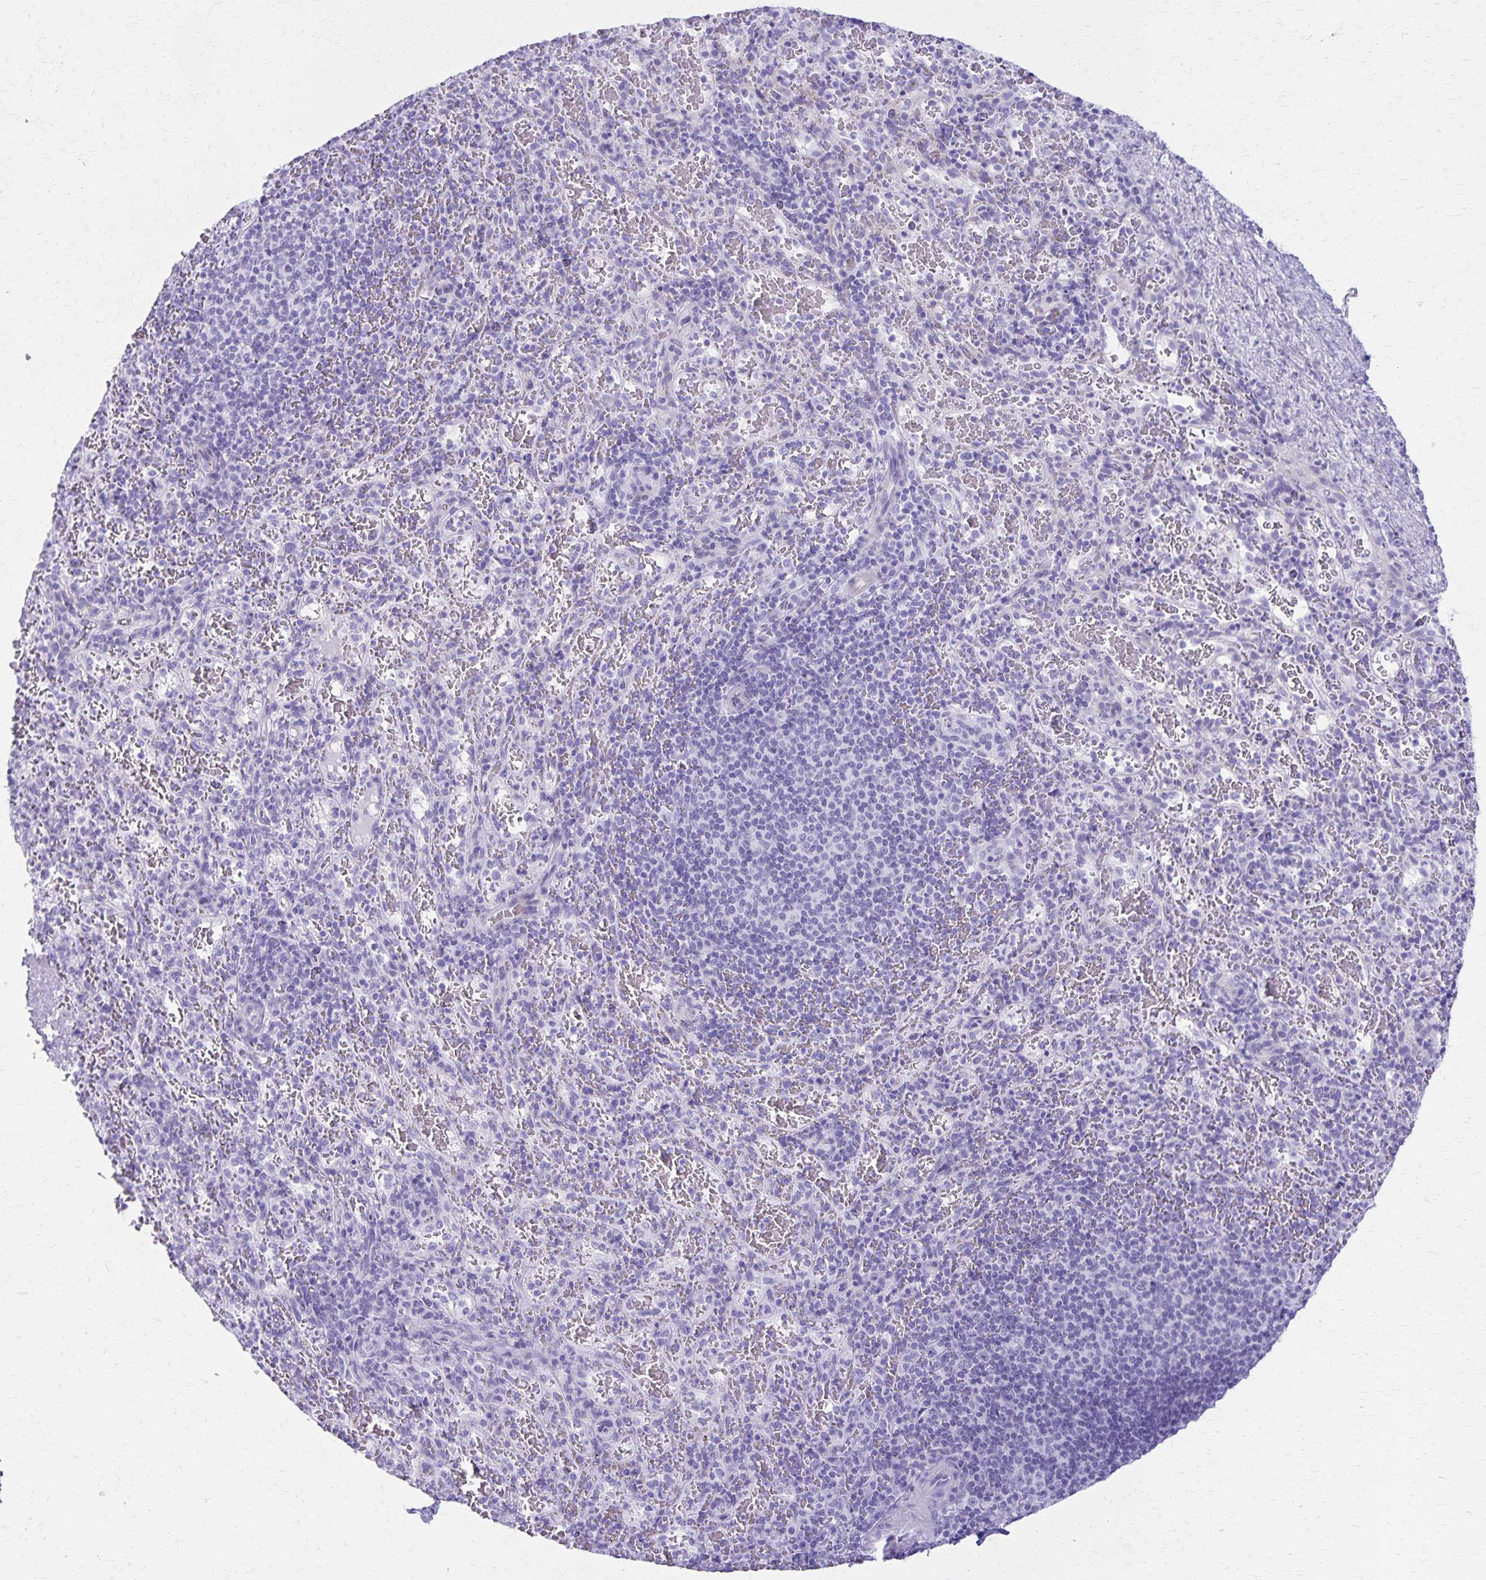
{"staining": {"intensity": "negative", "quantity": "none", "location": "none"}, "tissue": "spleen", "cell_type": "Cells in red pulp", "image_type": "normal", "snomed": [{"axis": "morphology", "description": "Normal tissue, NOS"}, {"axis": "topography", "description": "Spleen"}], "caption": "DAB (3,3'-diaminobenzidine) immunohistochemical staining of benign spleen reveals no significant staining in cells in red pulp. (DAB immunohistochemistry (IHC) visualized using brightfield microscopy, high magnification).", "gene": "DEFA5", "patient": {"sex": "male", "age": 57}}